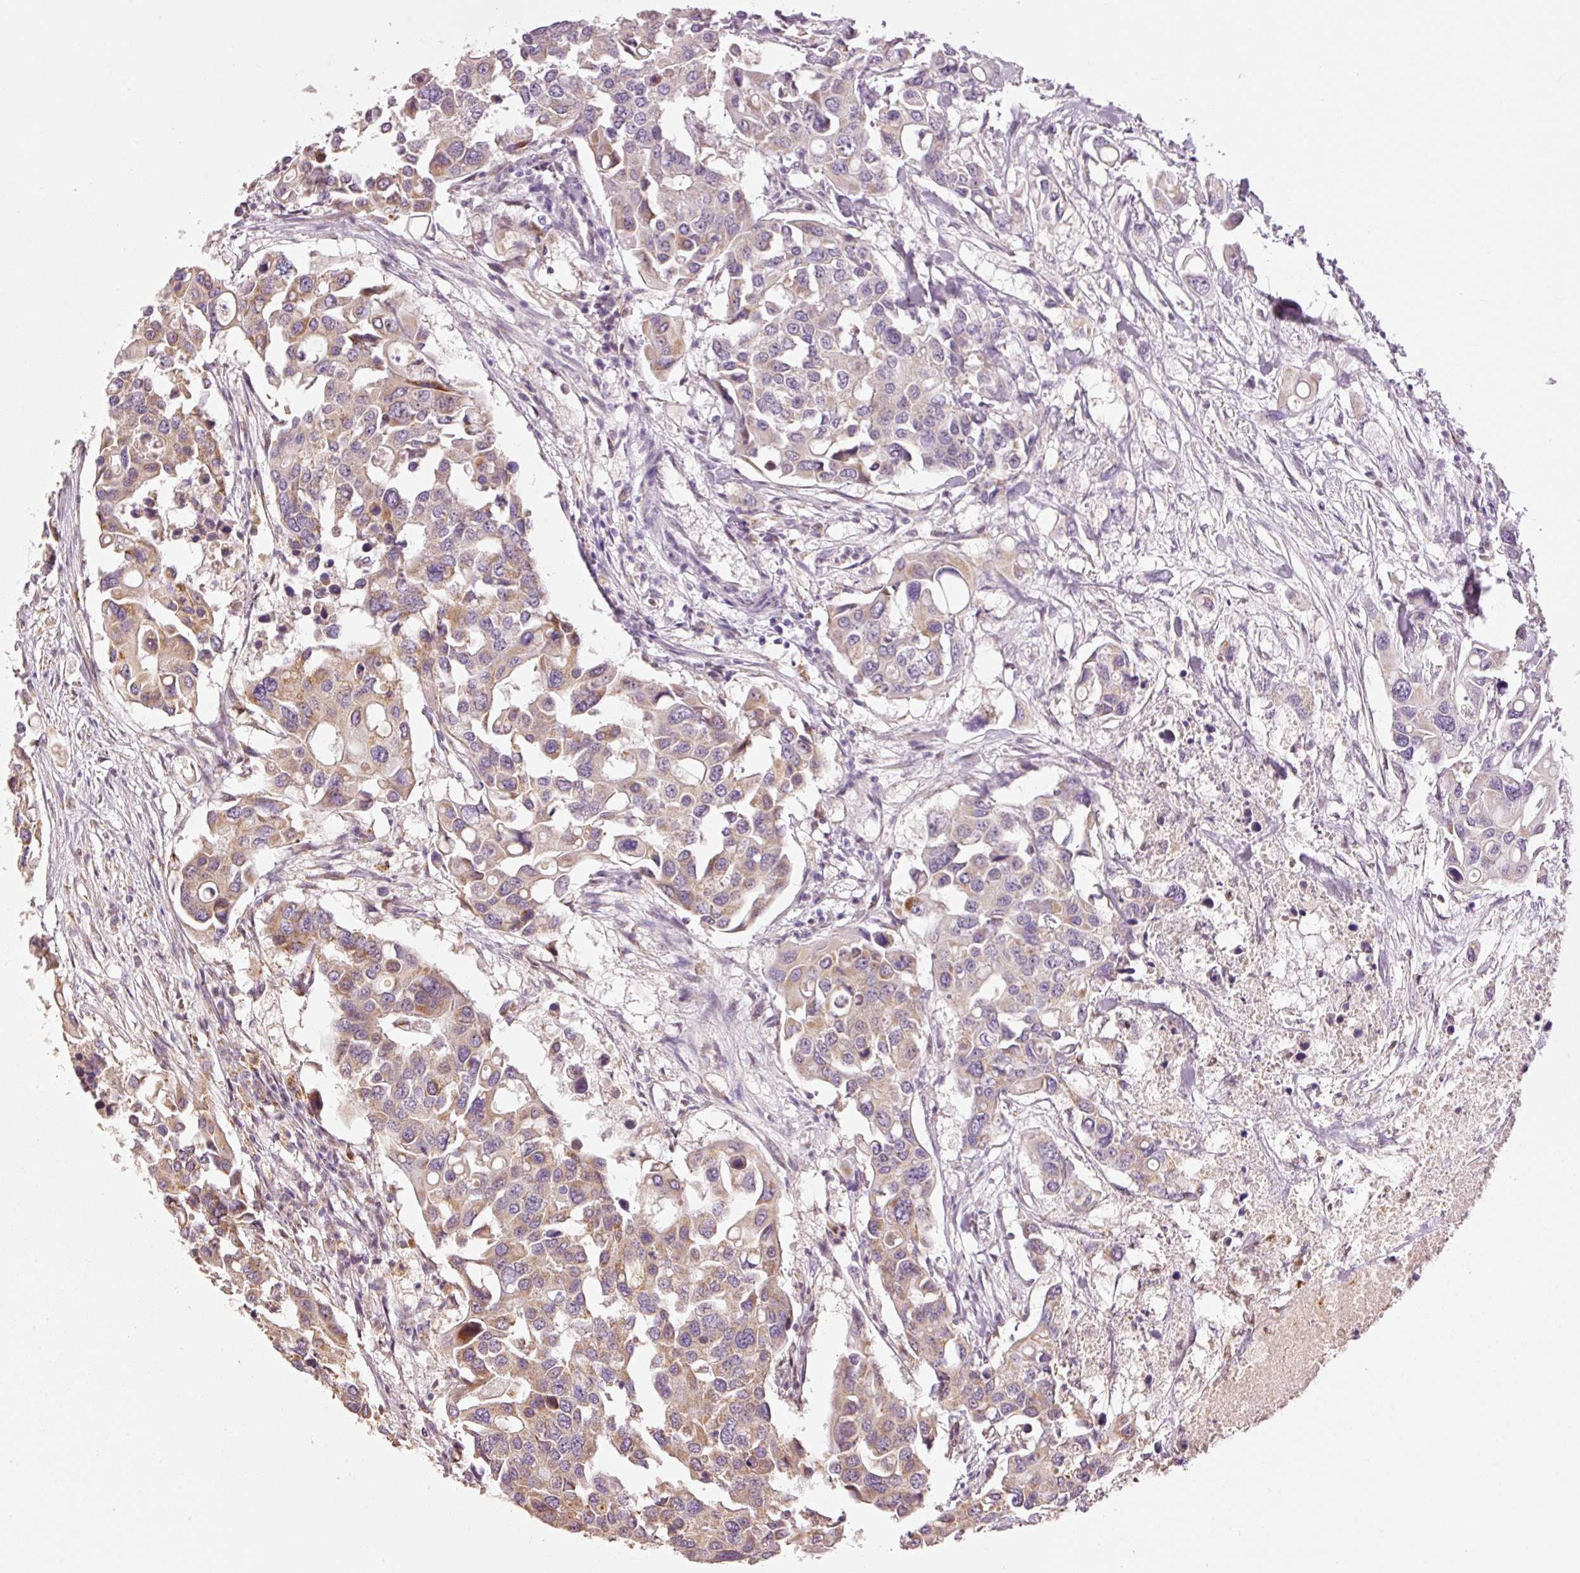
{"staining": {"intensity": "weak", "quantity": ">75%", "location": "cytoplasmic/membranous"}, "tissue": "colorectal cancer", "cell_type": "Tumor cells", "image_type": "cancer", "snomed": [{"axis": "morphology", "description": "Adenocarcinoma, NOS"}, {"axis": "topography", "description": "Colon"}], "caption": "A brown stain labels weak cytoplasmic/membranous expression of a protein in human colorectal adenocarcinoma tumor cells.", "gene": "MTHFD1L", "patient": {"sex": "male", "age": 77}}